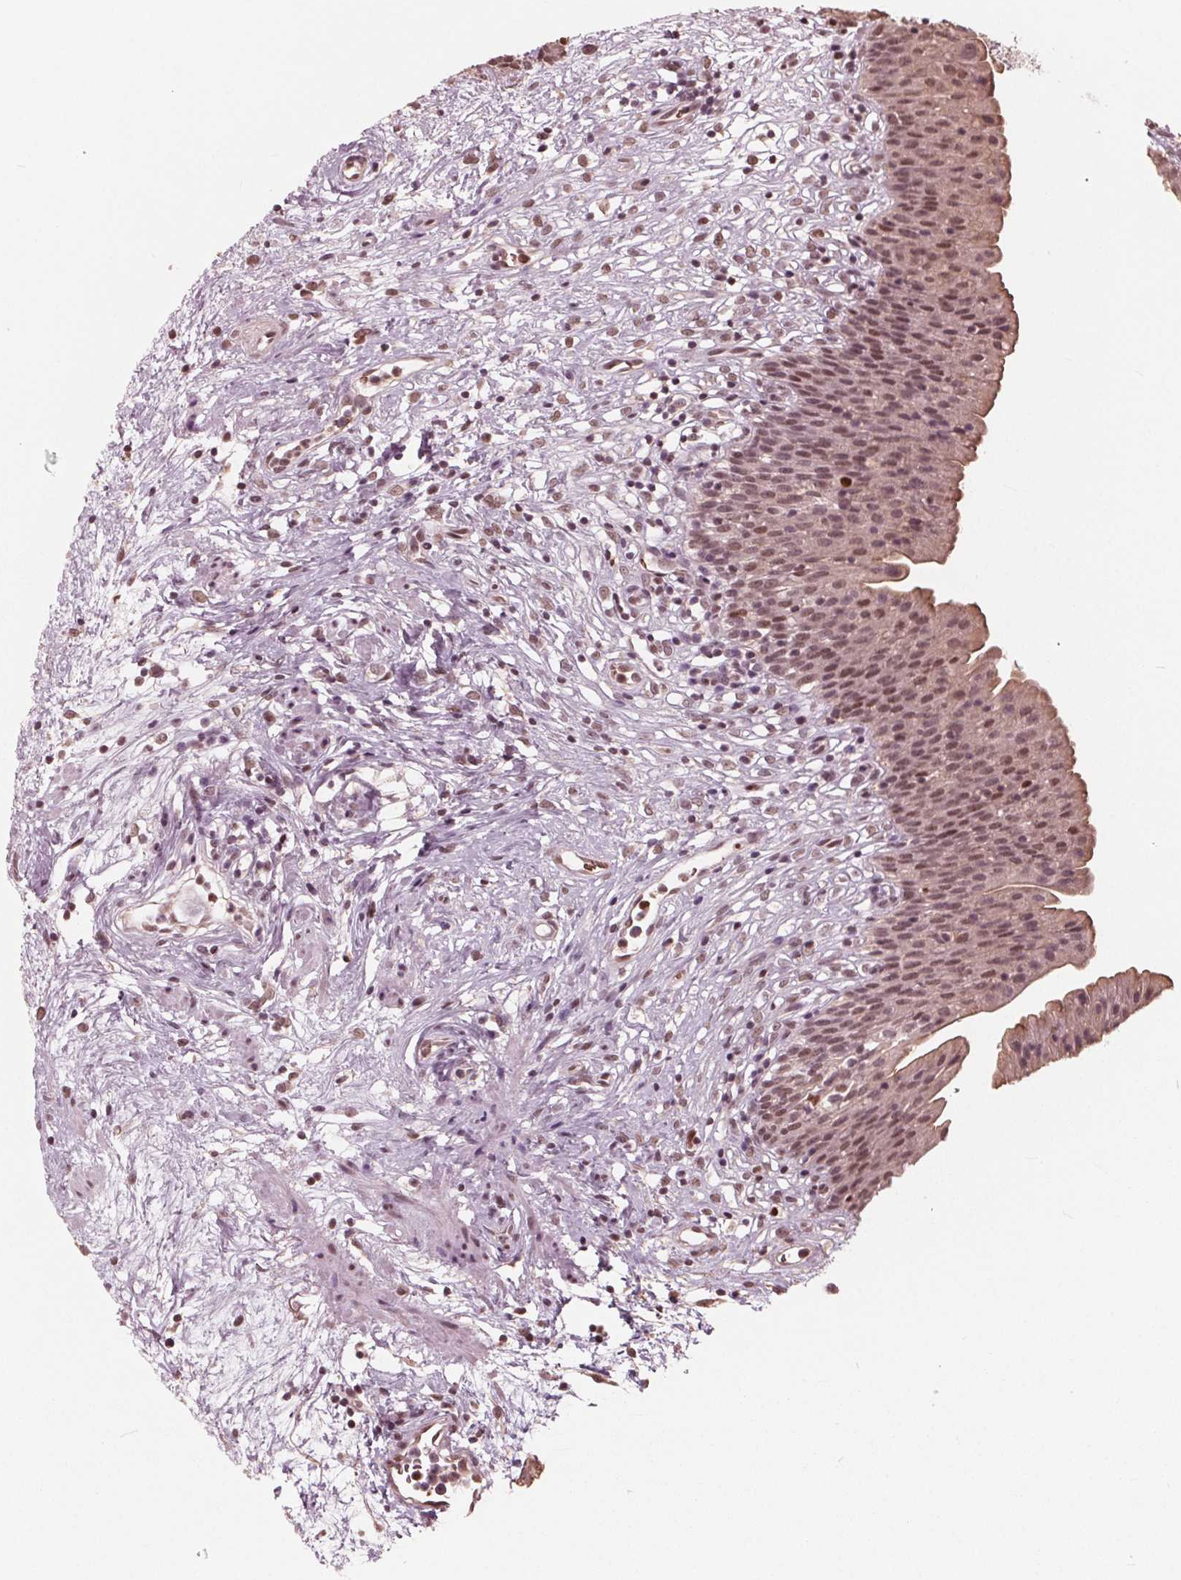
{"staining": {"intensity": "weak", "quantity": ">75%", "location": "cytoplasmic/membranous,nuclear"}, "tissue": "urinary bladder", "cell_type": "Urothelial cells", "image_type": "normal", "snomed": [{"axis": "morphology", "description": "Normal tissue, NOS"}, {"axis": "topography", "description": "Urinary bladder"}], "caption": "Weak cytoplasmic/membranous,nuclear expression is present in about >75% of urothelial cells in normal urinary bladder.", "gene": "HIRIP3", "patient": {"sex": "male", "age": 76}}